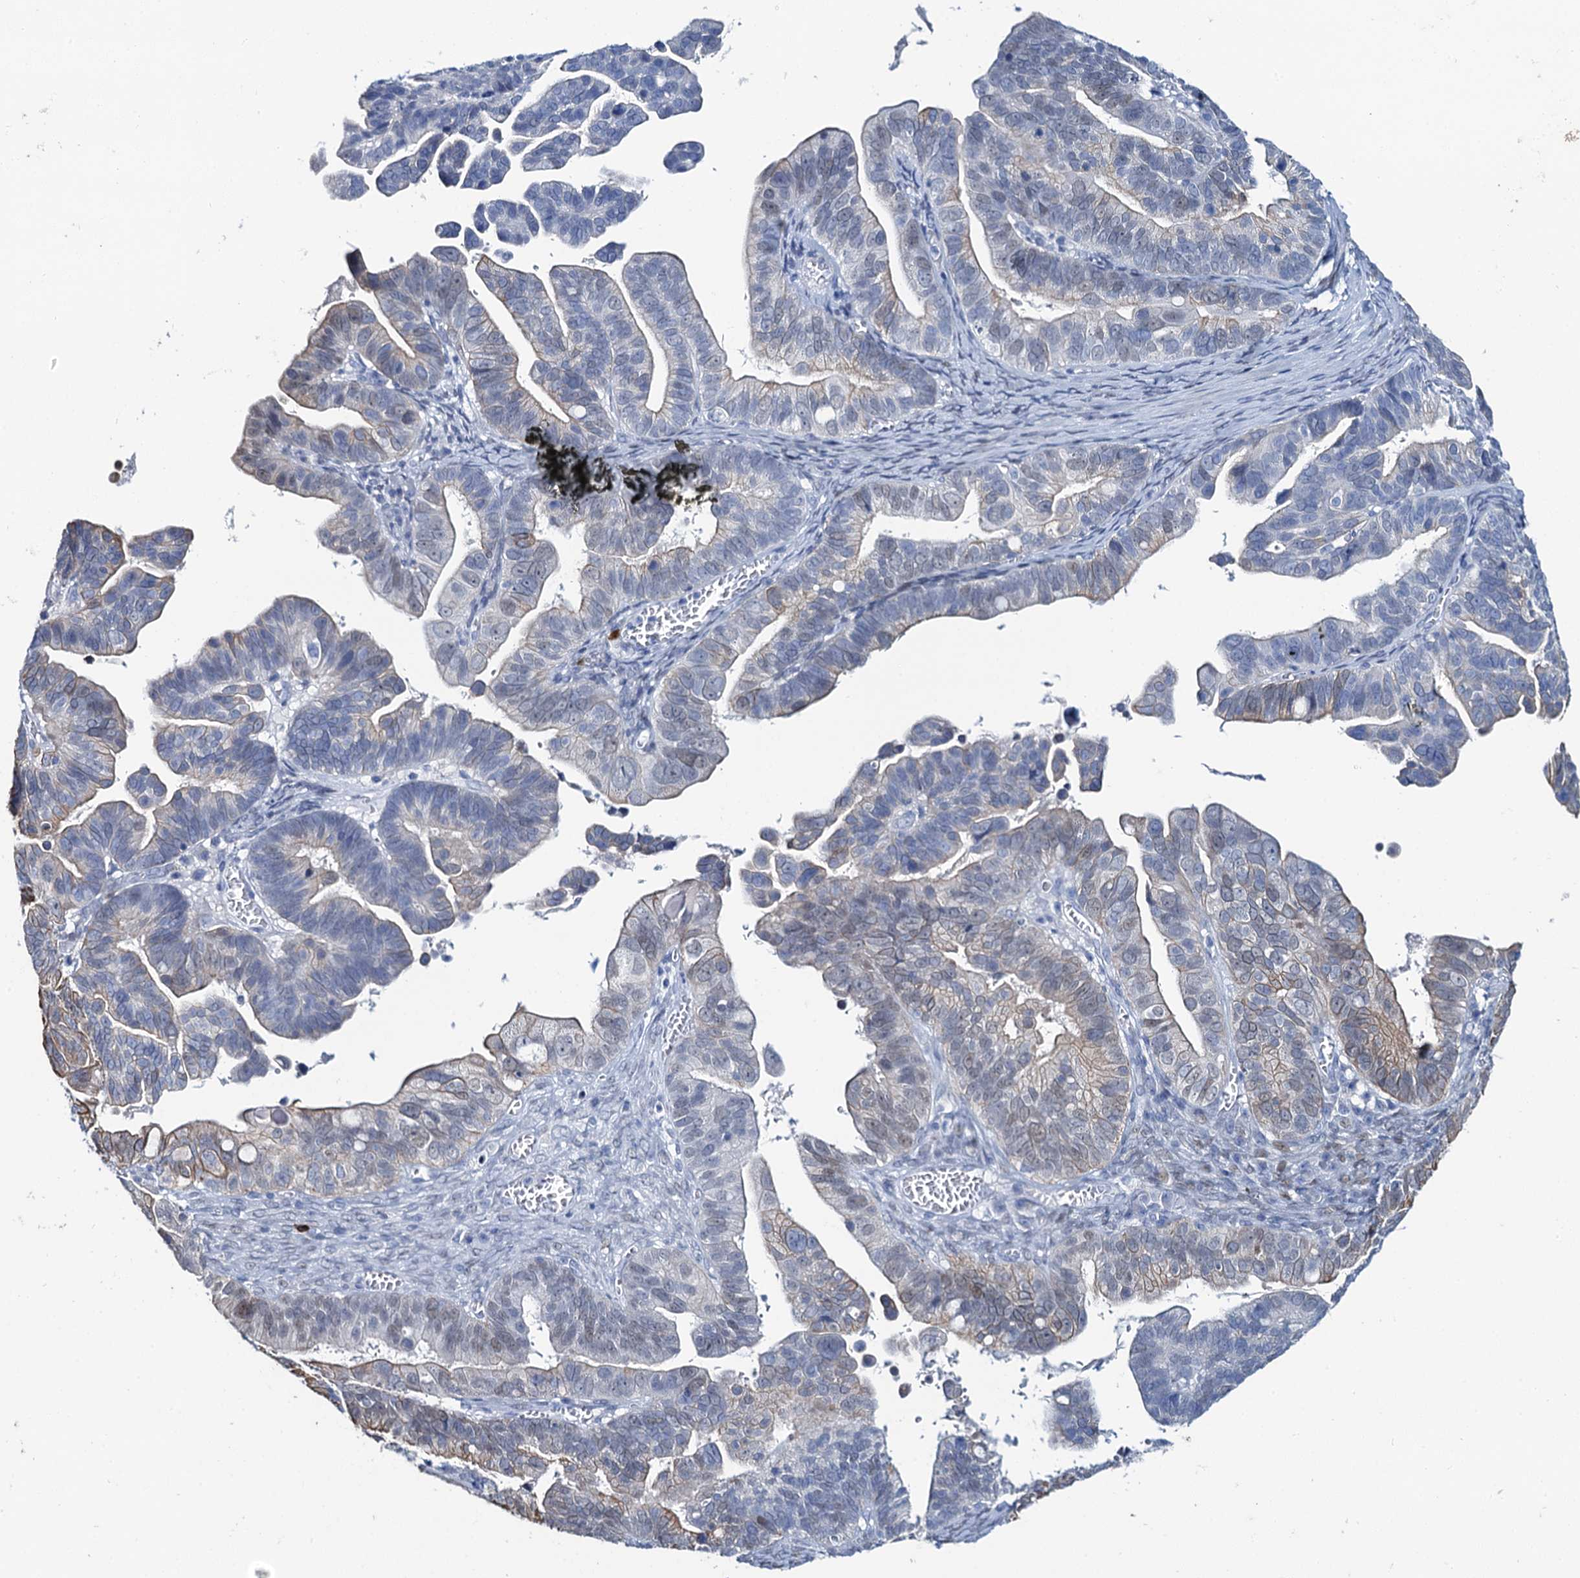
{"staining": {"intensity": "weak", "quantity": "<25%", "location": "cytoplasmic/membranous"}, "tissue": "ovarian cancer", "cell_type": "Tumor cells", "image_type": "cancer", "snomed": [{"axis": "morphology", "description": "Cystadenocarcinoma, serous, NOS"}, {"axis": "topography", "description": "Ovary"}], "caption": "Serous cystadenocarcinoma (ovarian) was stained to show a protein in brown. There is no significant staining in tumor cells.", "gene": "TOX3", "patient": {"sex": "female", "age": 56}}